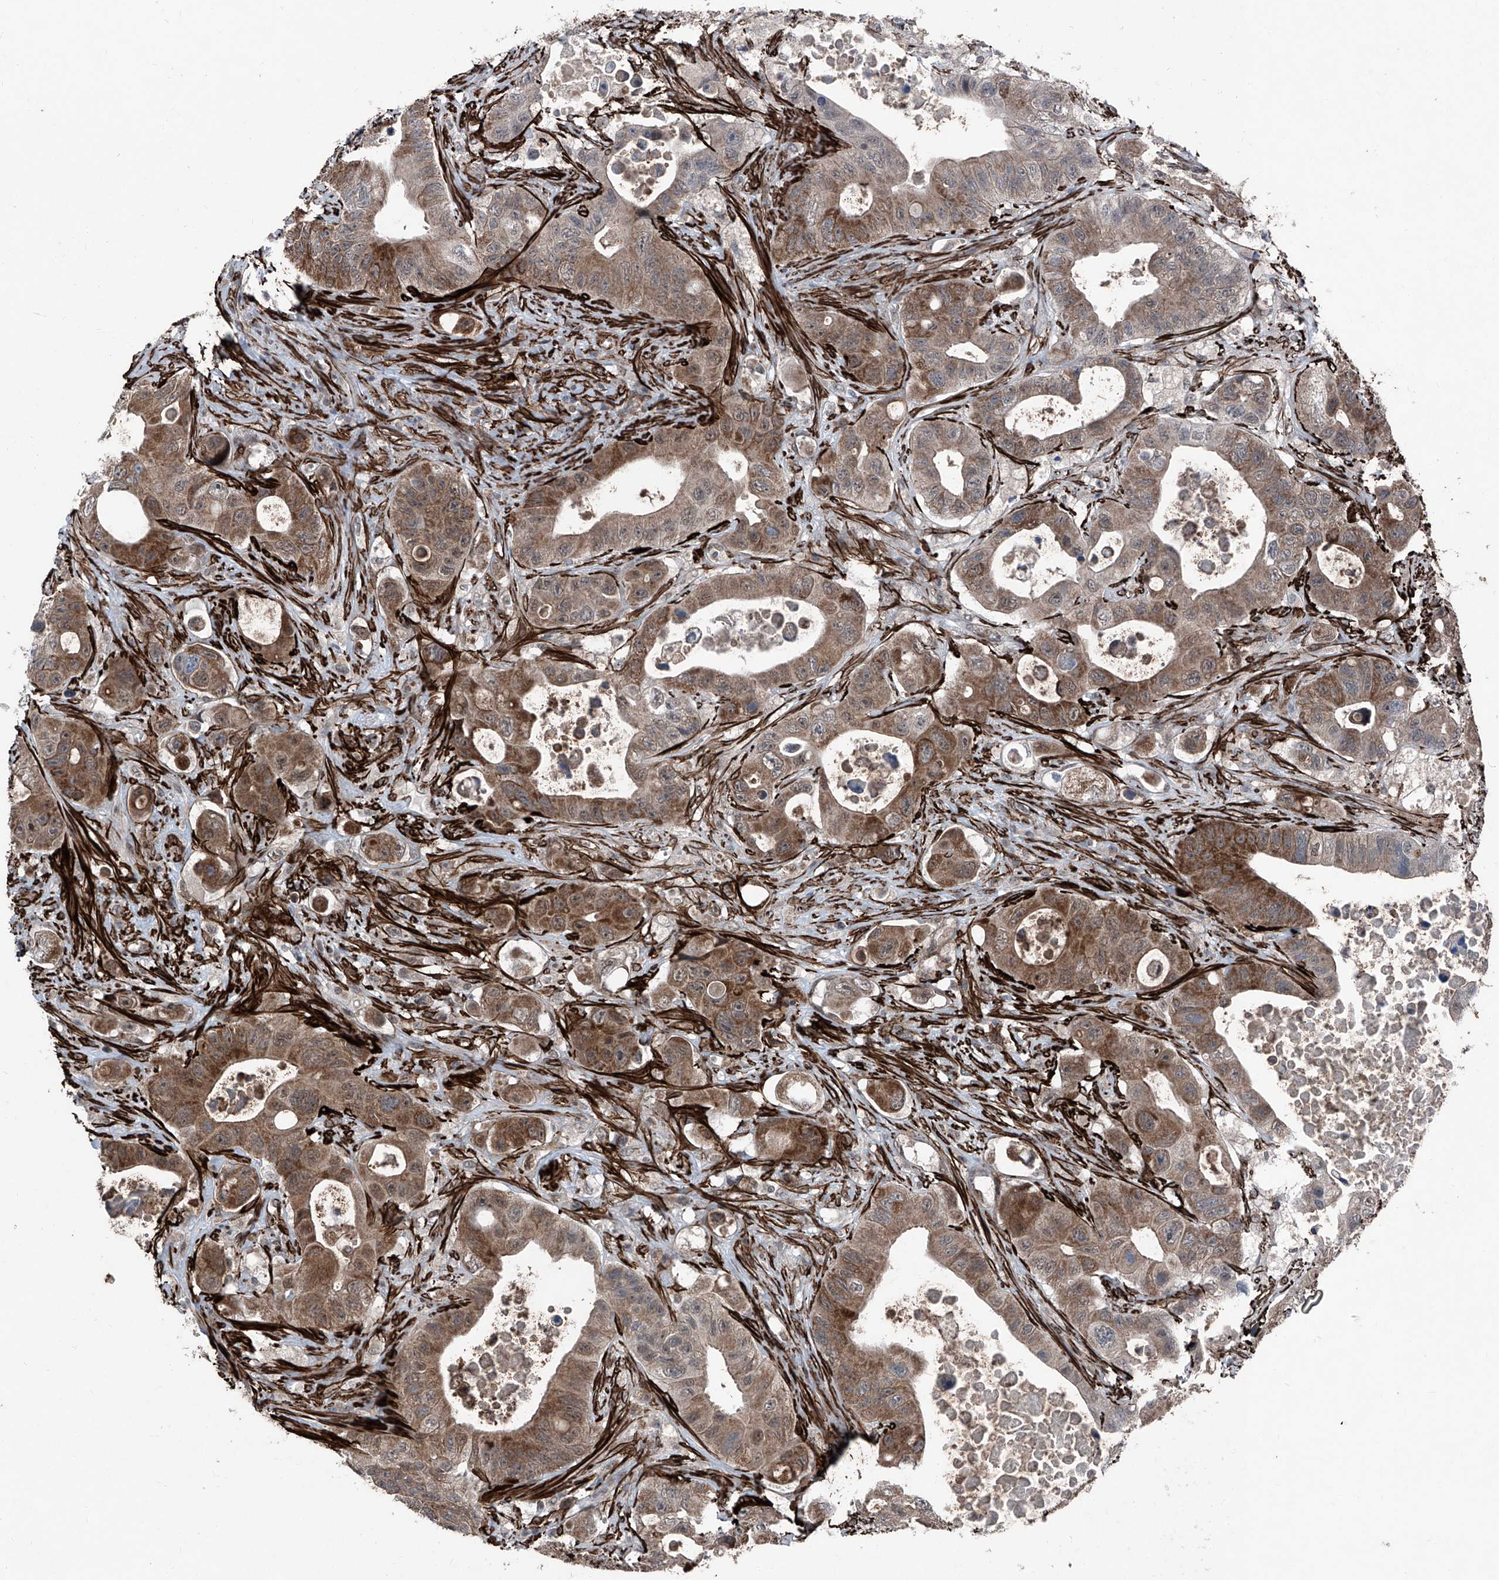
{"staining": {"intensity": "moderate", "quantity": ">75%", "location": "cytoplasmic/membranous"}, "tissue": "colorectal cancer", "cell_type": "Tumor cells", "image_type": "cancer", "snomed": [{"axis": "morphology", "description": "Adenocarcinoma, NOS"}, {"axis": "topography", "description": "Colon"}], "caption": "About >75% of tumor cells in colorectal adenocarcinoma demonstrate moderate cytoplasmic/membranous protein expression as visualized by brown immunohistochemical staining.", "gene": "COA7", "patient": {"sex": "female", "age": 46}}